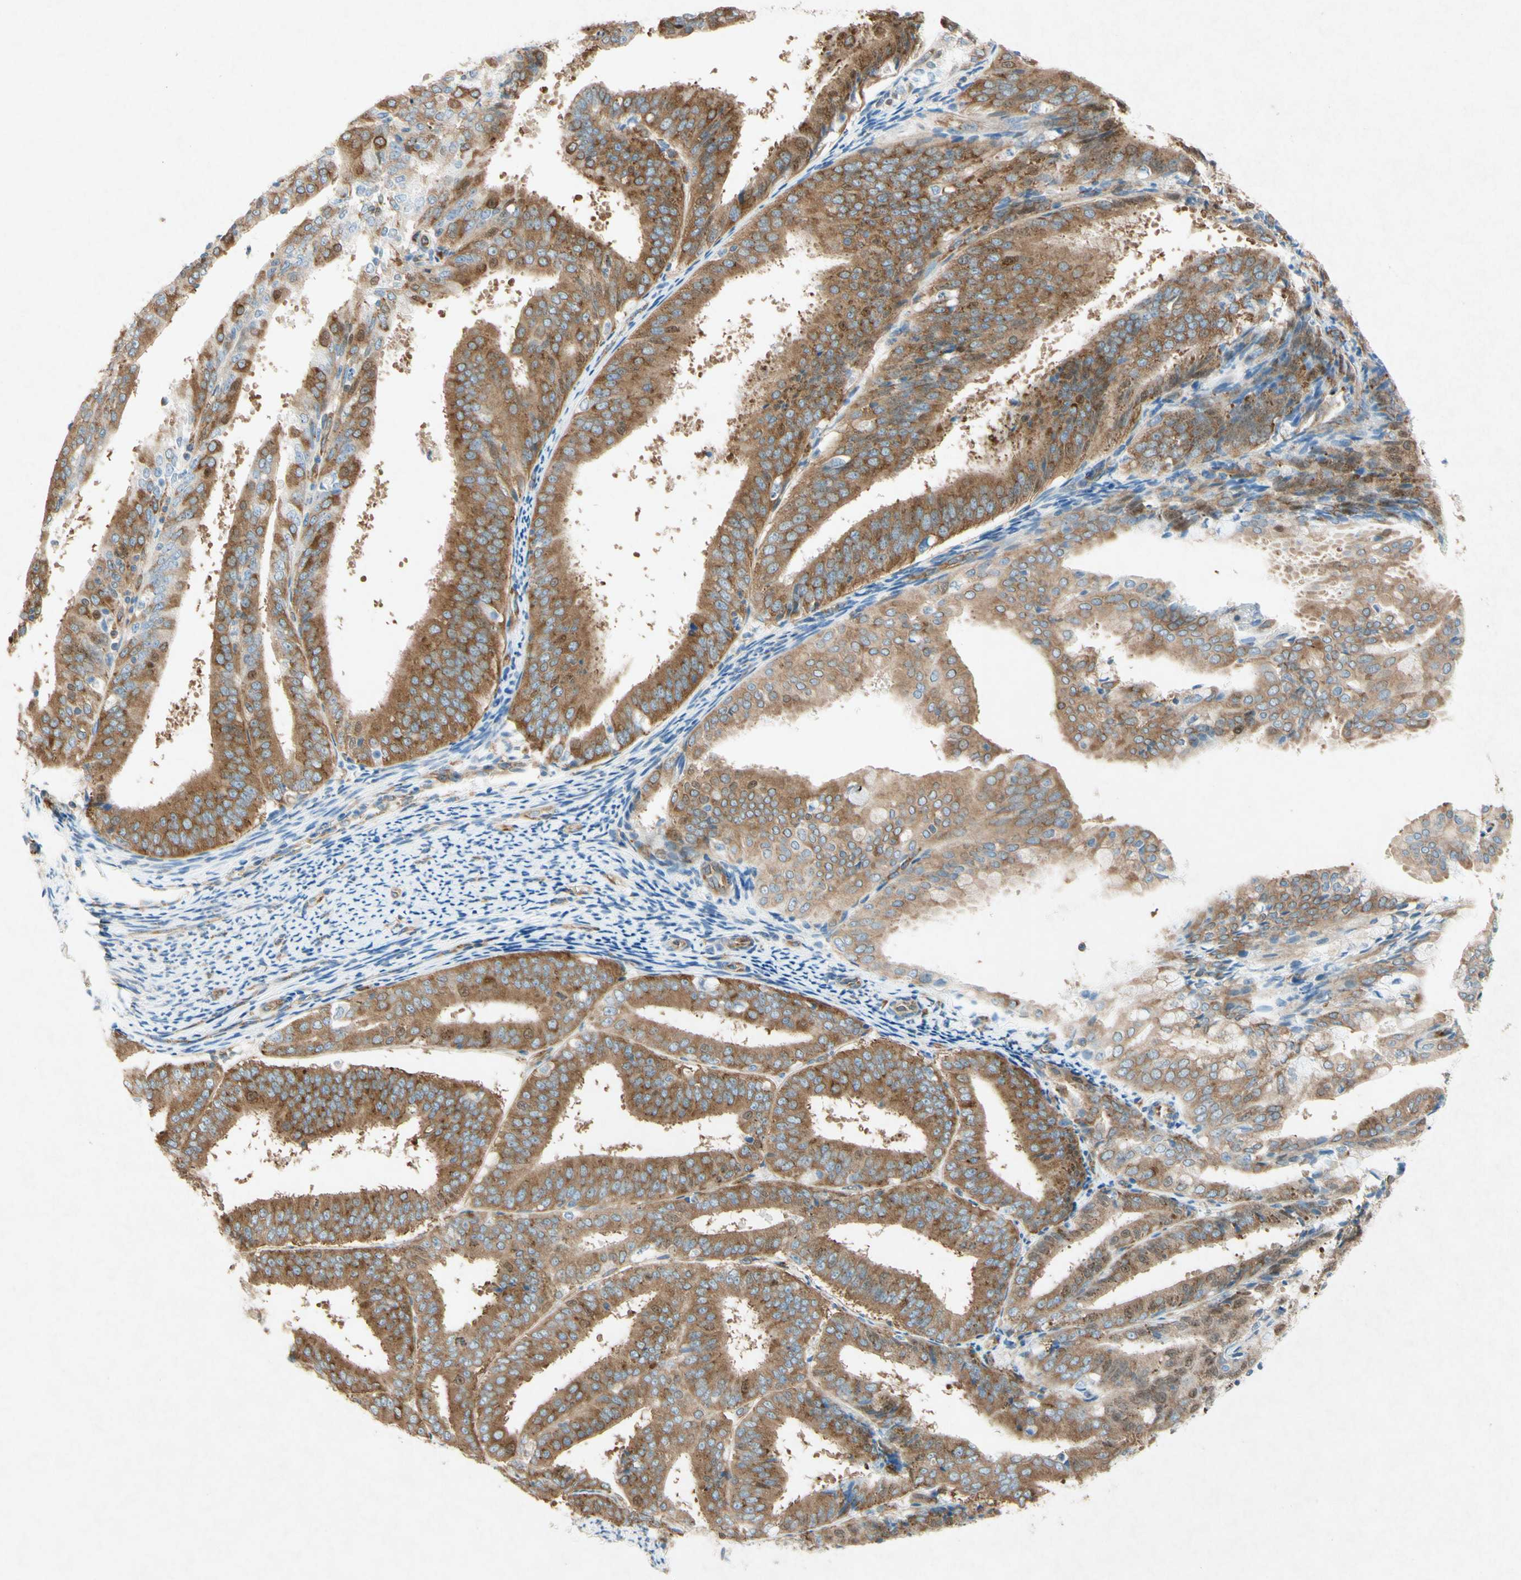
{"staining": {"intensity": "moderate", "quantity": ">75%", "location": "cytoplasmic/membranous"}, "tissue": "endometrial cancer", "cell_type": "Tumor cells", "image_type": "cancer", "snomed": [{"axis": "morphology", "description": "Adenocarcinoma, NOS"}, {"axis": "topography", "description": "Endometrium"}], "caption": "There is medium levels of moderate cytoplasmic/membranous expression in tumor cells of endometrial cancer, as demonstrated by immunohistochemical staining (brown color).", "gene": "PABPC1", "patient": {"sex": "female", "age": 63}}